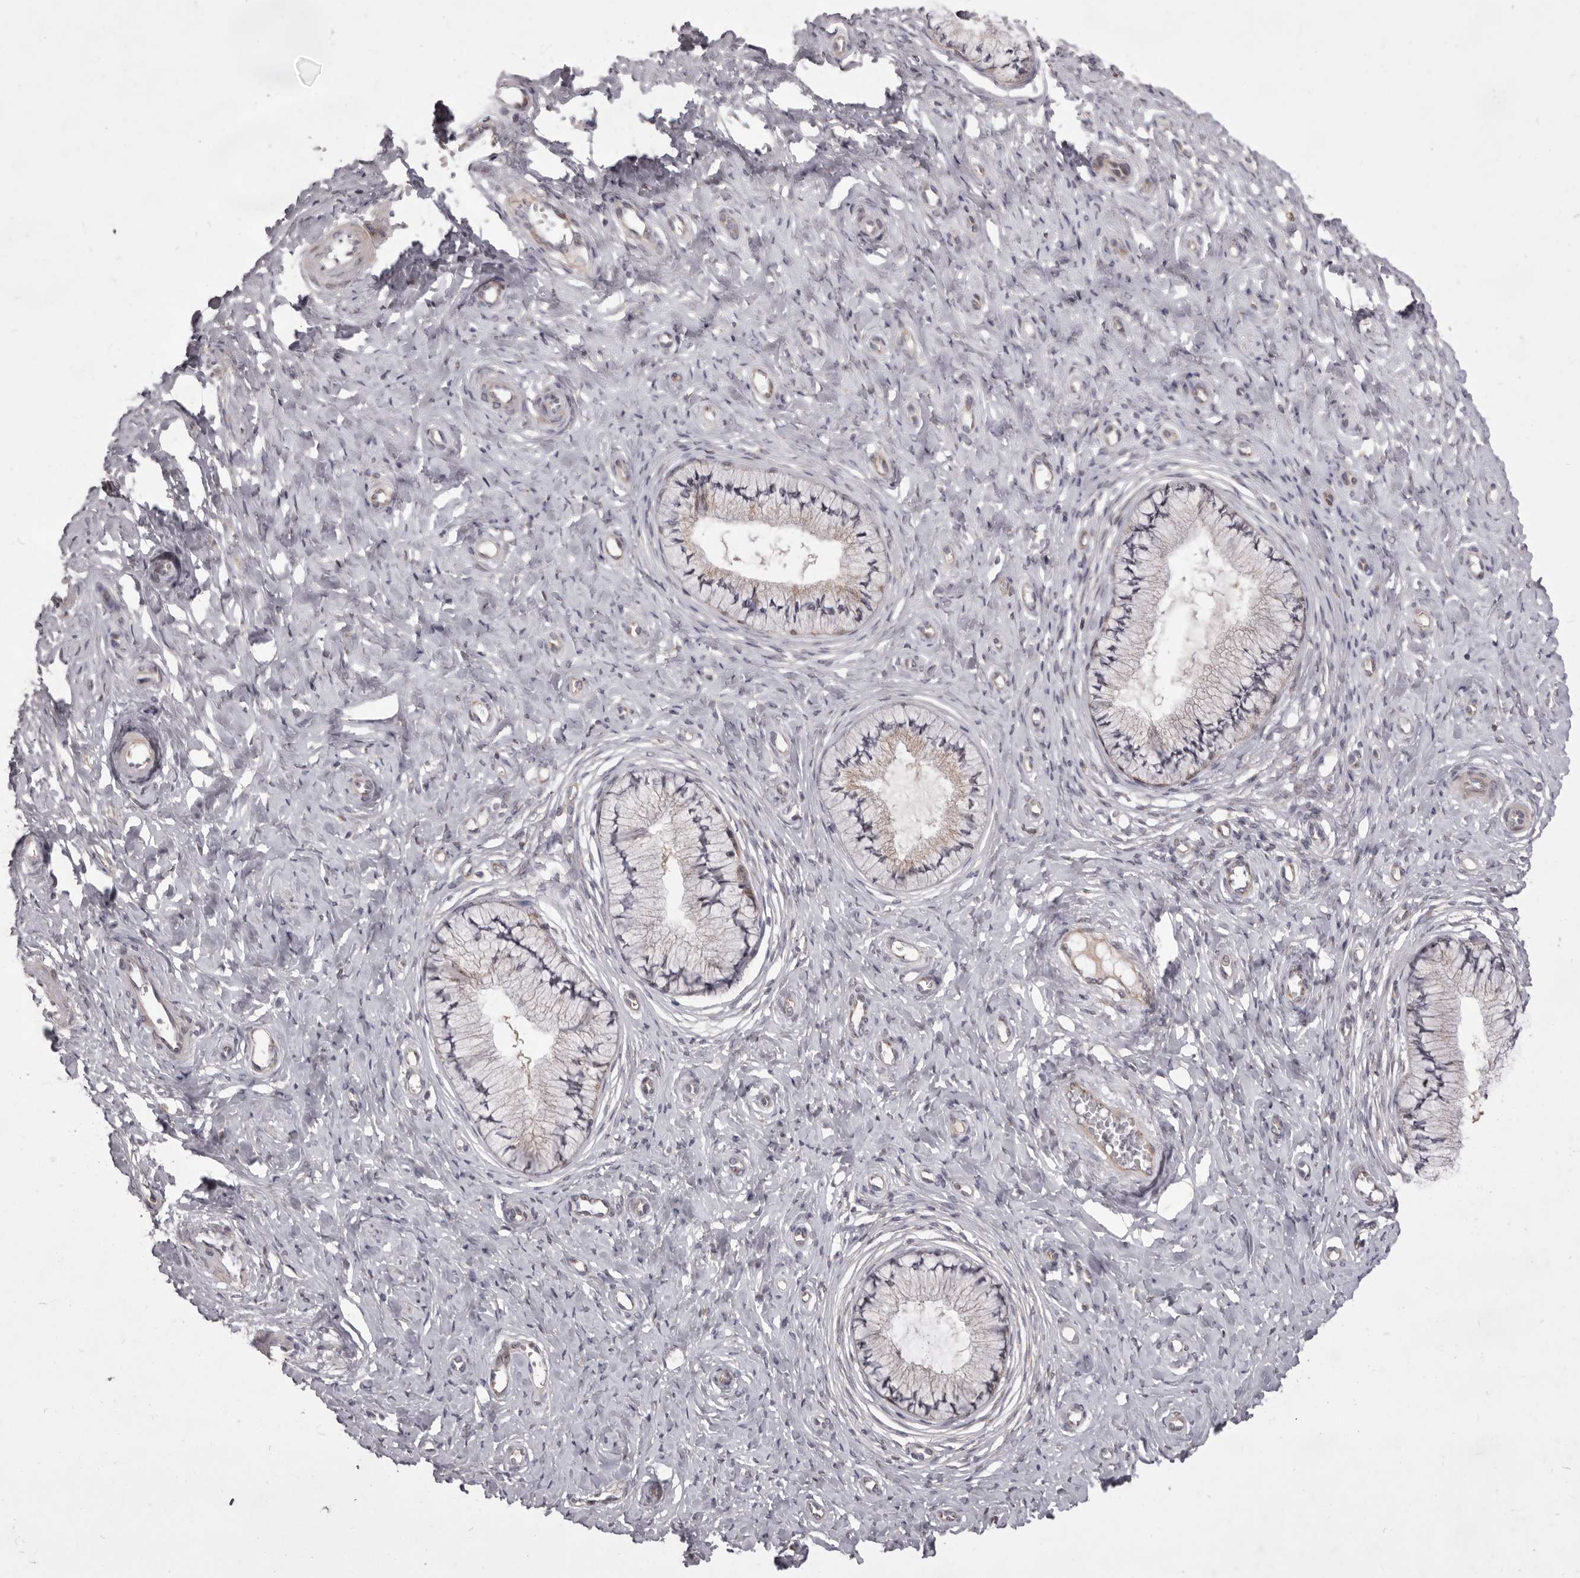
{"staining": {"intensity": "weak", "quantity": "<25%", "location": "cytoplasmic/membranous"}, "tissue": "cervix", "cell_type": "Glandular cells", "image_type": "normal", "snomed": [{"axis": "morphology", "description": "Normal tissue, NOS"}, {"axis": "topography", "description": "Cervix"}], "caption": "High power microscopy image of an immunohistochemistry (IHC) image of benign cervix, revealing no significant staining in glandular cells. The staining was performed using DAB to visualize the protein expression in brown, while the nuclei were stained in blue with hematoxylin (Magnification: 20x).", "gene": "TBC1D8B", "patient": {"sex": "female", "age": 36}}